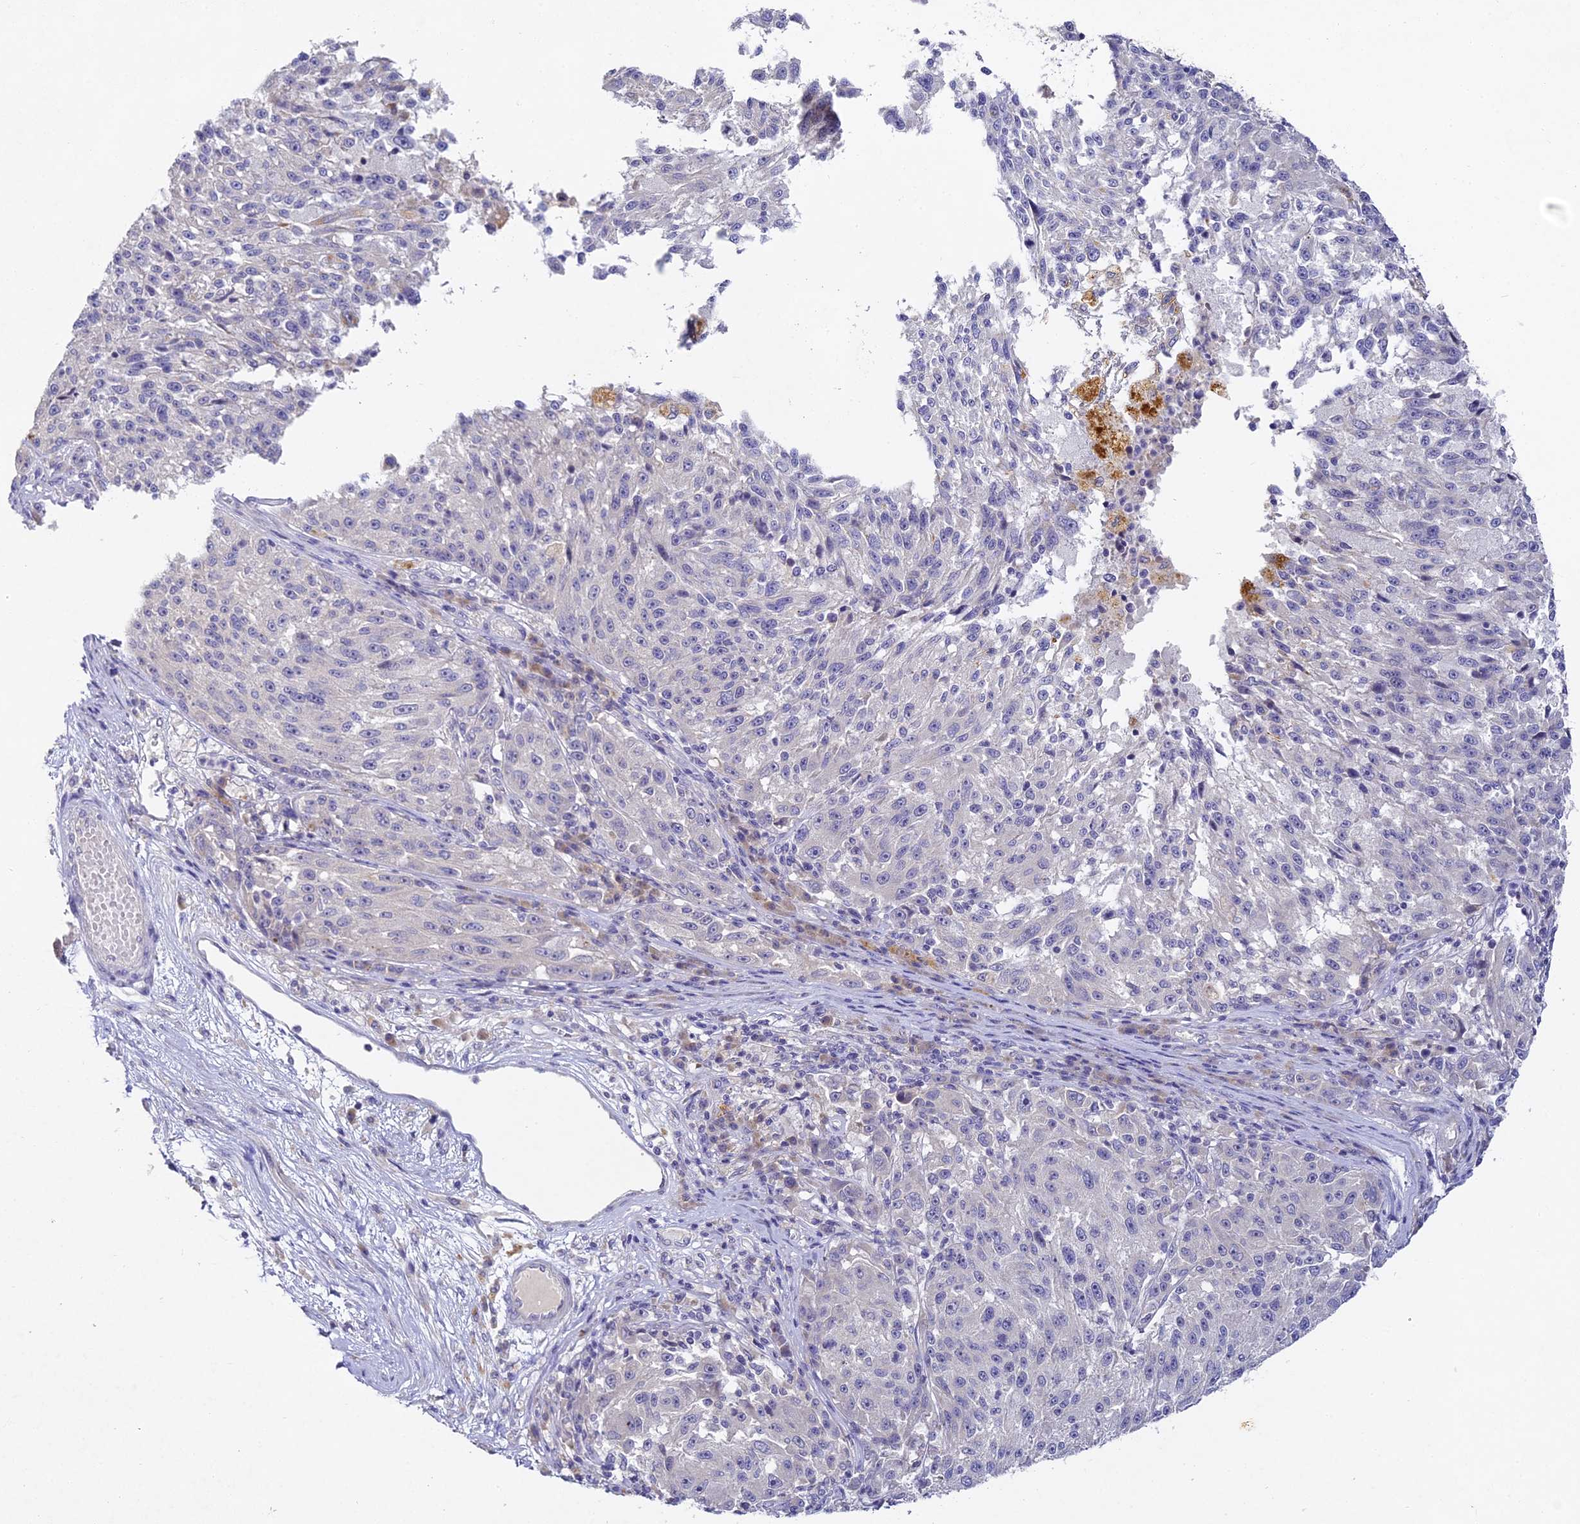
{"staining": {"intensity": "negative", "quantity": "none", "location": "none"}, "tissue": "melanoma", "cell_type": "Tumor cells", "image_type": "cancer", "snomed": [{"axis": "morphology", "description": "Malignant melanoma, NOS"}, {"axis": "topography", "description": "Skin"}], "caption": "Tumor cells show no significant protein positivity in melanoma.", "gene": "DONSON", "patient": {"sex": "male", "age": 53}}